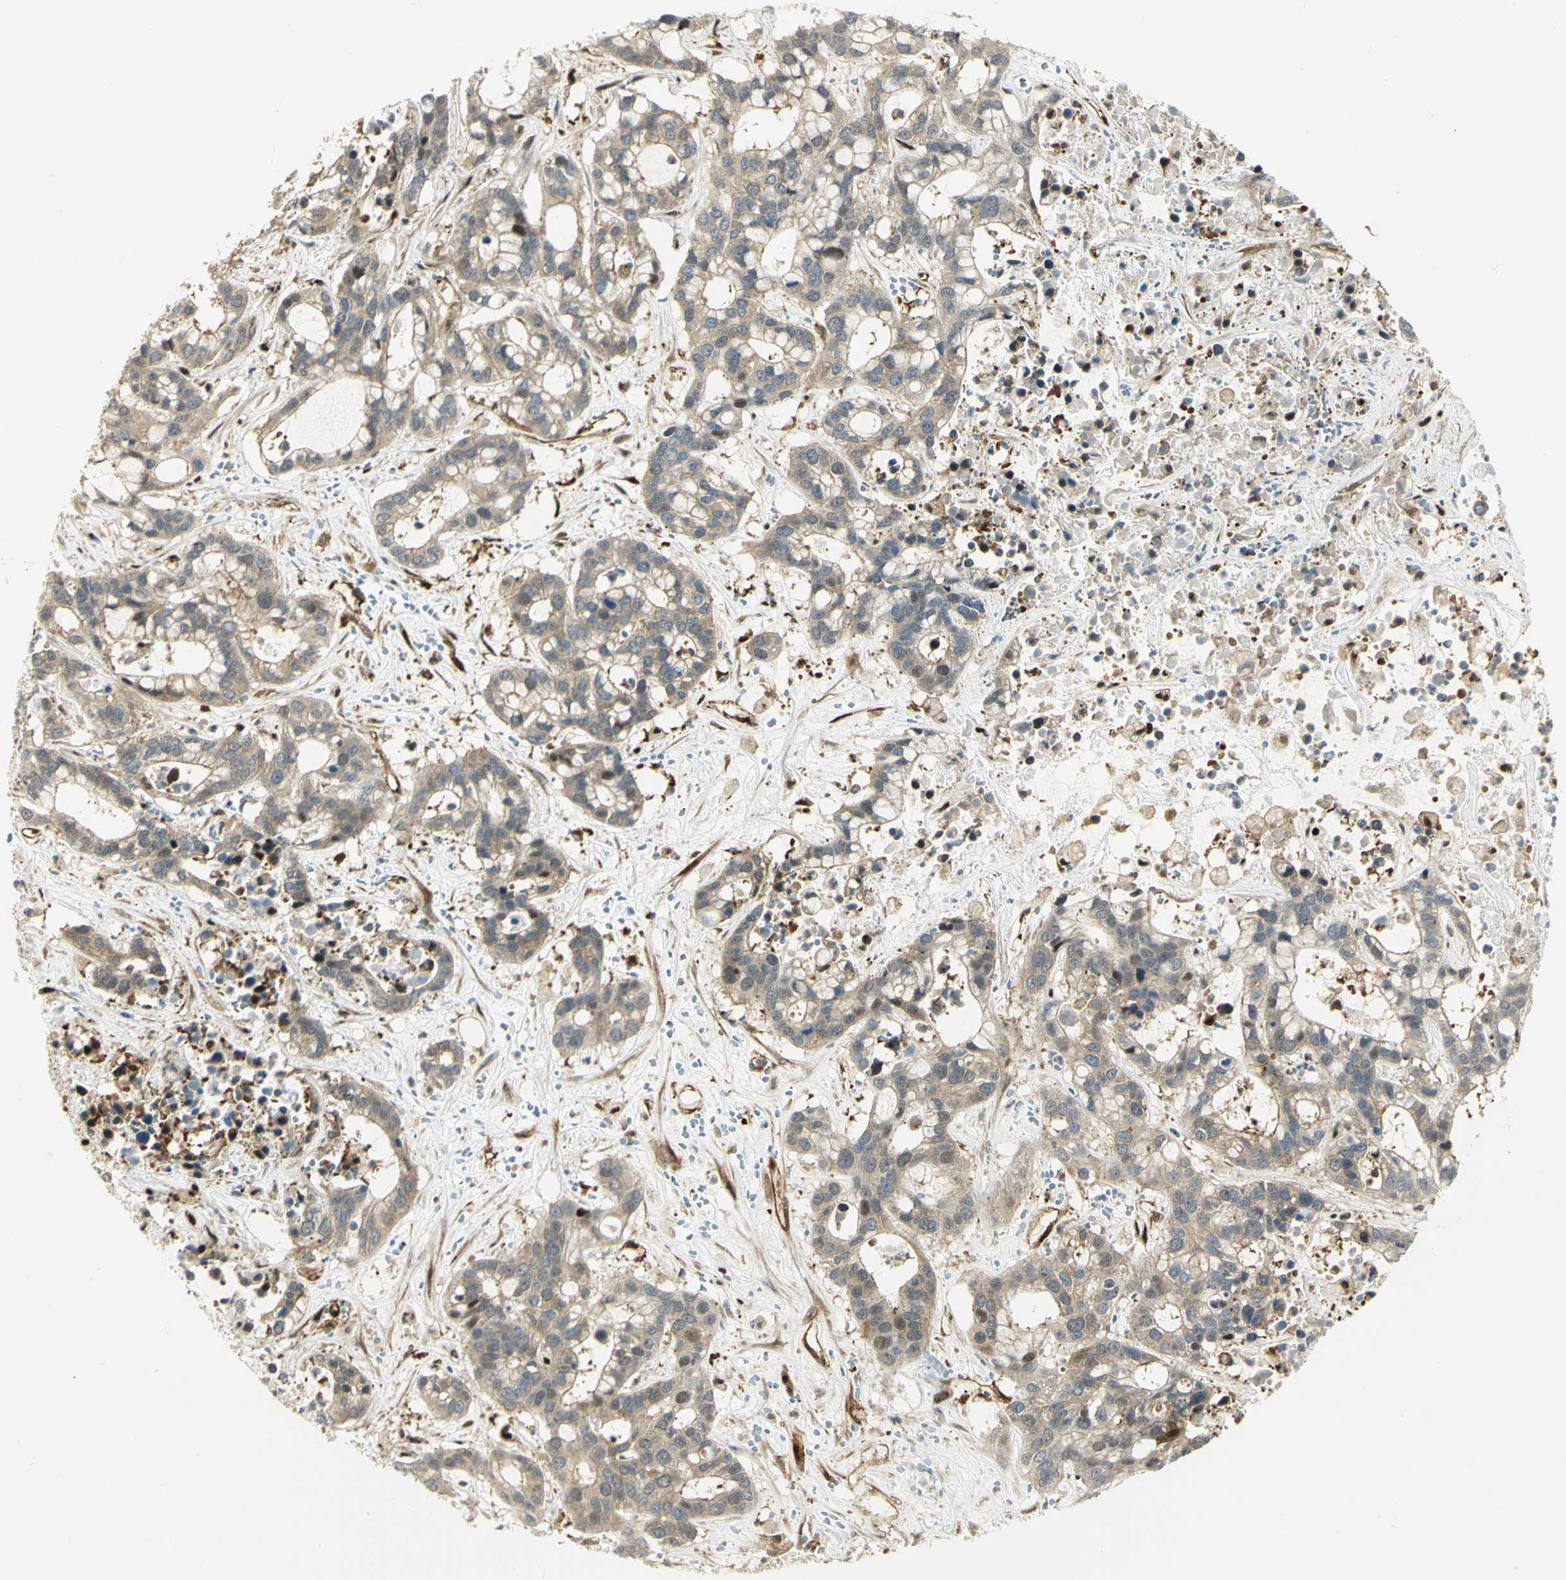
{"staining": {"intensity": "moderate", "quantity": ">75%", "location": "cytoplasmic/membranous"}, "tissue": "liver cancer", "cell_type": "Tumor cells", "image_type": "cancer", "snomed": [{"axis": "morphology", "description": "Cholangiocarcinoma"}, {"axis": "topography", "description": "Liver"}], "caption": "Immunohistochemical staining of human liver cancer (cholangiocarcinoma) exhibits moderate cytoplasmic/membranous protein positivity in about >75% of tumor cells. (Brightfield microscopy of DAB IHC at high magnification).", "gene": "EEA1", "patient": {"sex": "female", "age": 65}}